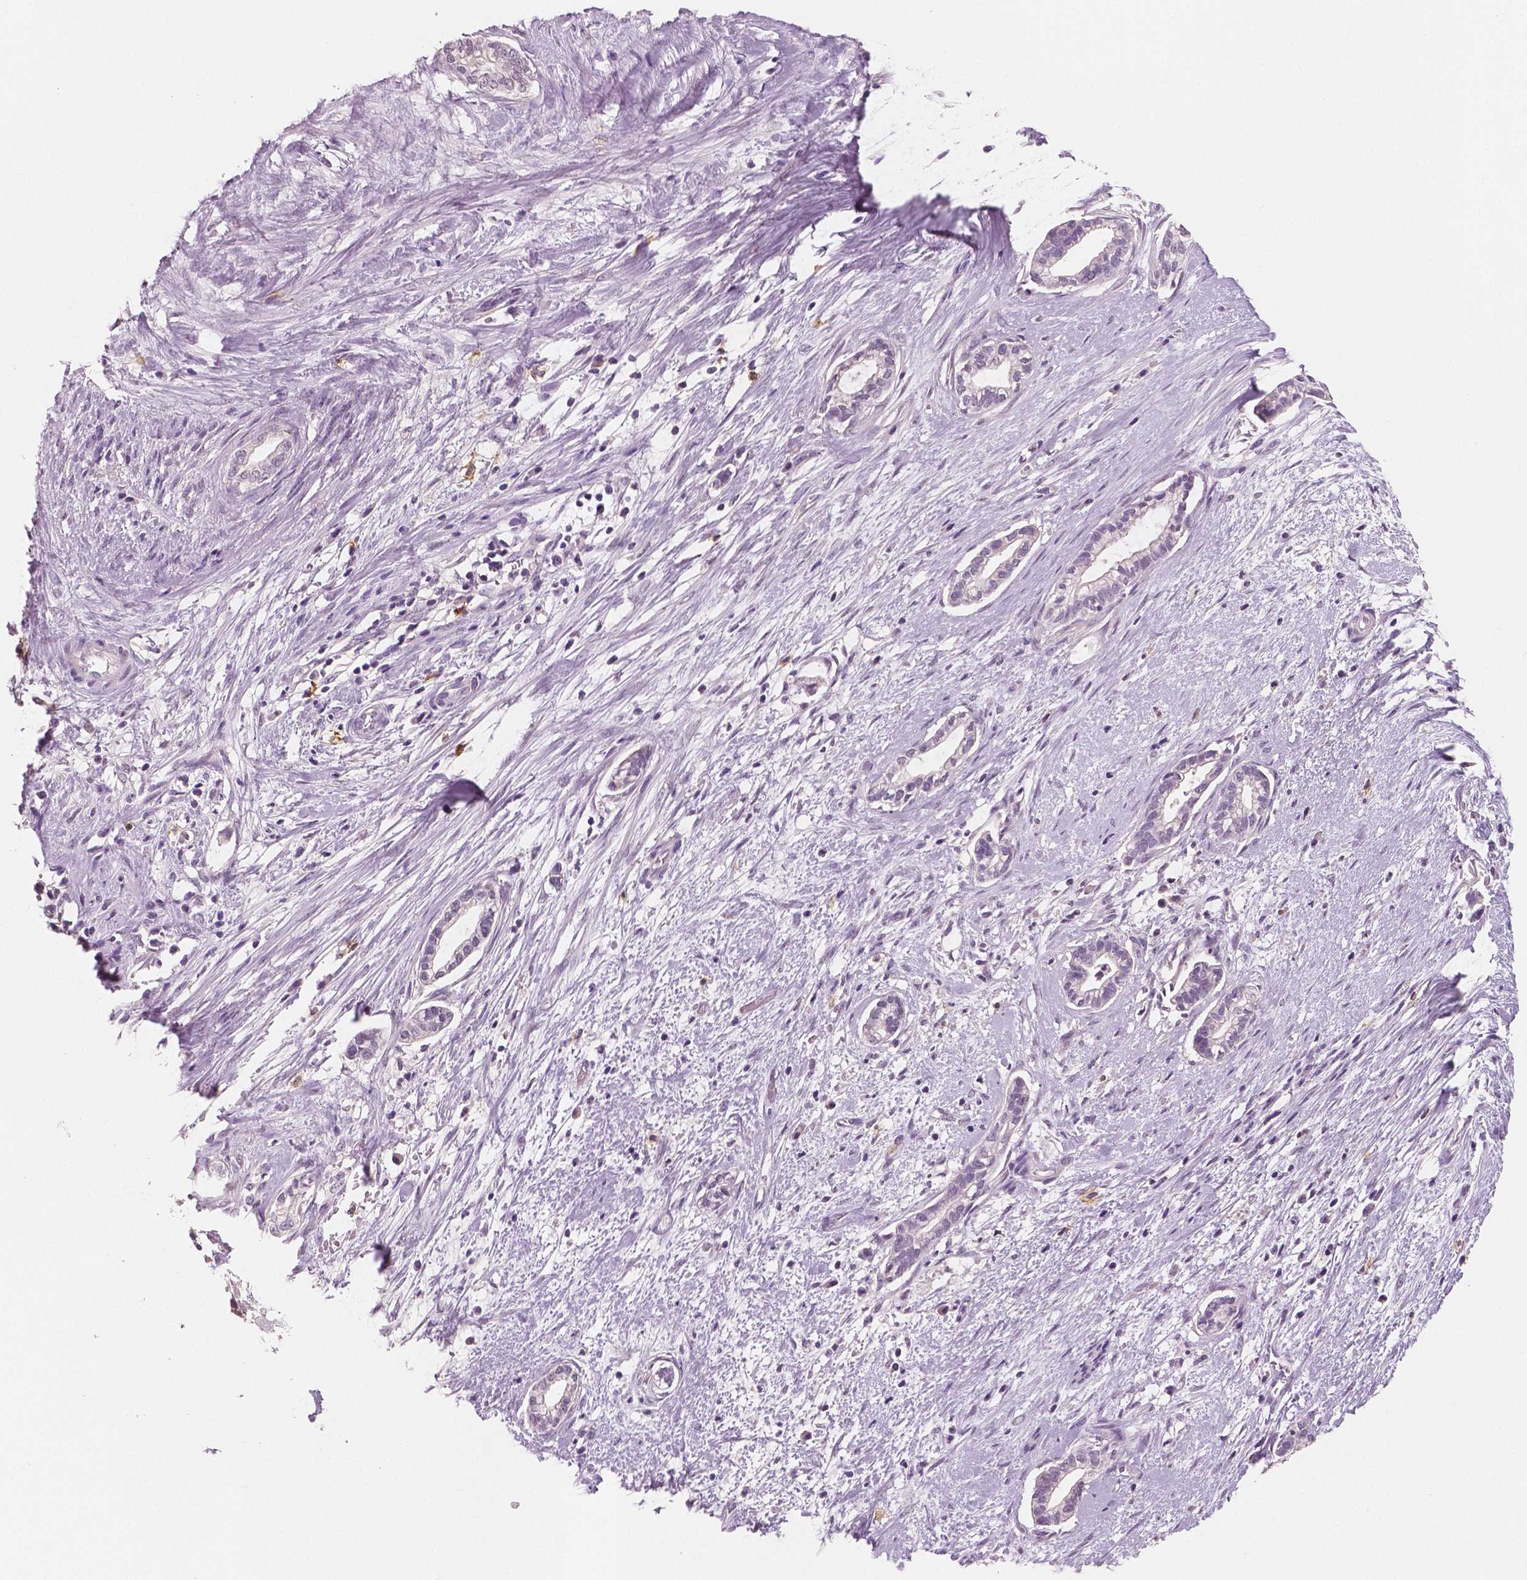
{"staining": {"intensity": "negative", "quantity": "none", "location": "none"}, "tissue": "cervical cancer", "cell_type": "Tumor cells", "image_type": "cancer", "snomed": [{"axis": "morphology", "description": "Adenocarcinoma, NOS"}, {"axis": "topography", "description": "Cervix"}], "caption": "Immunohistochemistry (IHC) micrograph of cervical cancer stained for a protein (brown), which reveals no staining in tumor cells.", "gene": "KIT", "patient": {"sex": "female", "age": 62}}